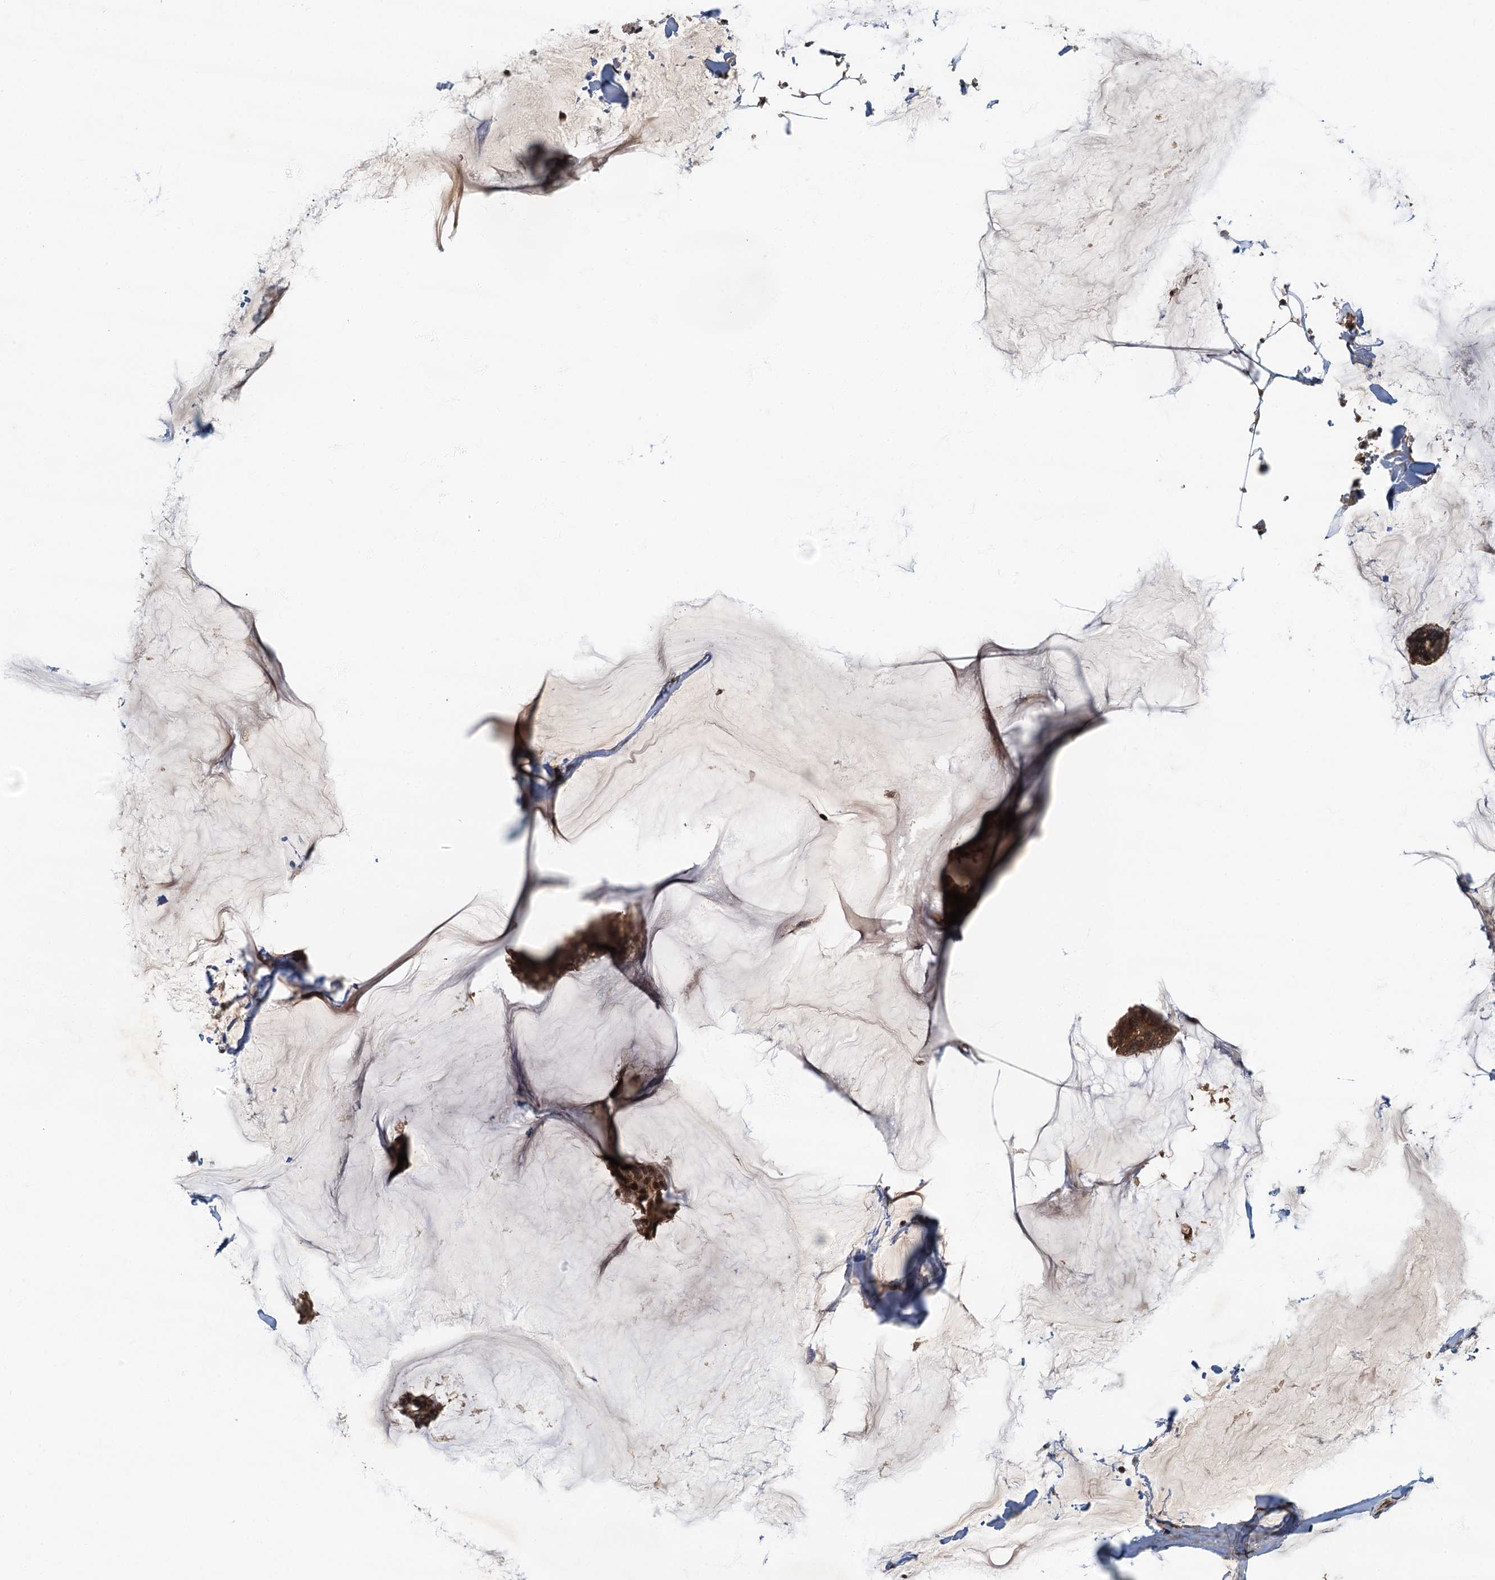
{"staining": {"intensity": "moderate", "quantity": ">75%", "location": "cytoplasmic/membranous,nuclear"}, "tissue": "breast cancer", "cell_type": "Tumor cells", "image_type": "cancer", "snomed": [{"axis": "morphology", "description": "Duct carcinoma"}, {"axis": "topography", "description": "Breast"}], "caption": "Immunohistochemistry (IHC) of human invasive ductal carcinoma (breast) exhibits medium levels of moderate cytoplasmic/membranous and nuclear positivity in about >75% of tumor cells. (Brightfield microscopy of DAB IHC at high magnification).", "gene": "CKAP2L", "patient": {"sex": "female", "age": 93}}